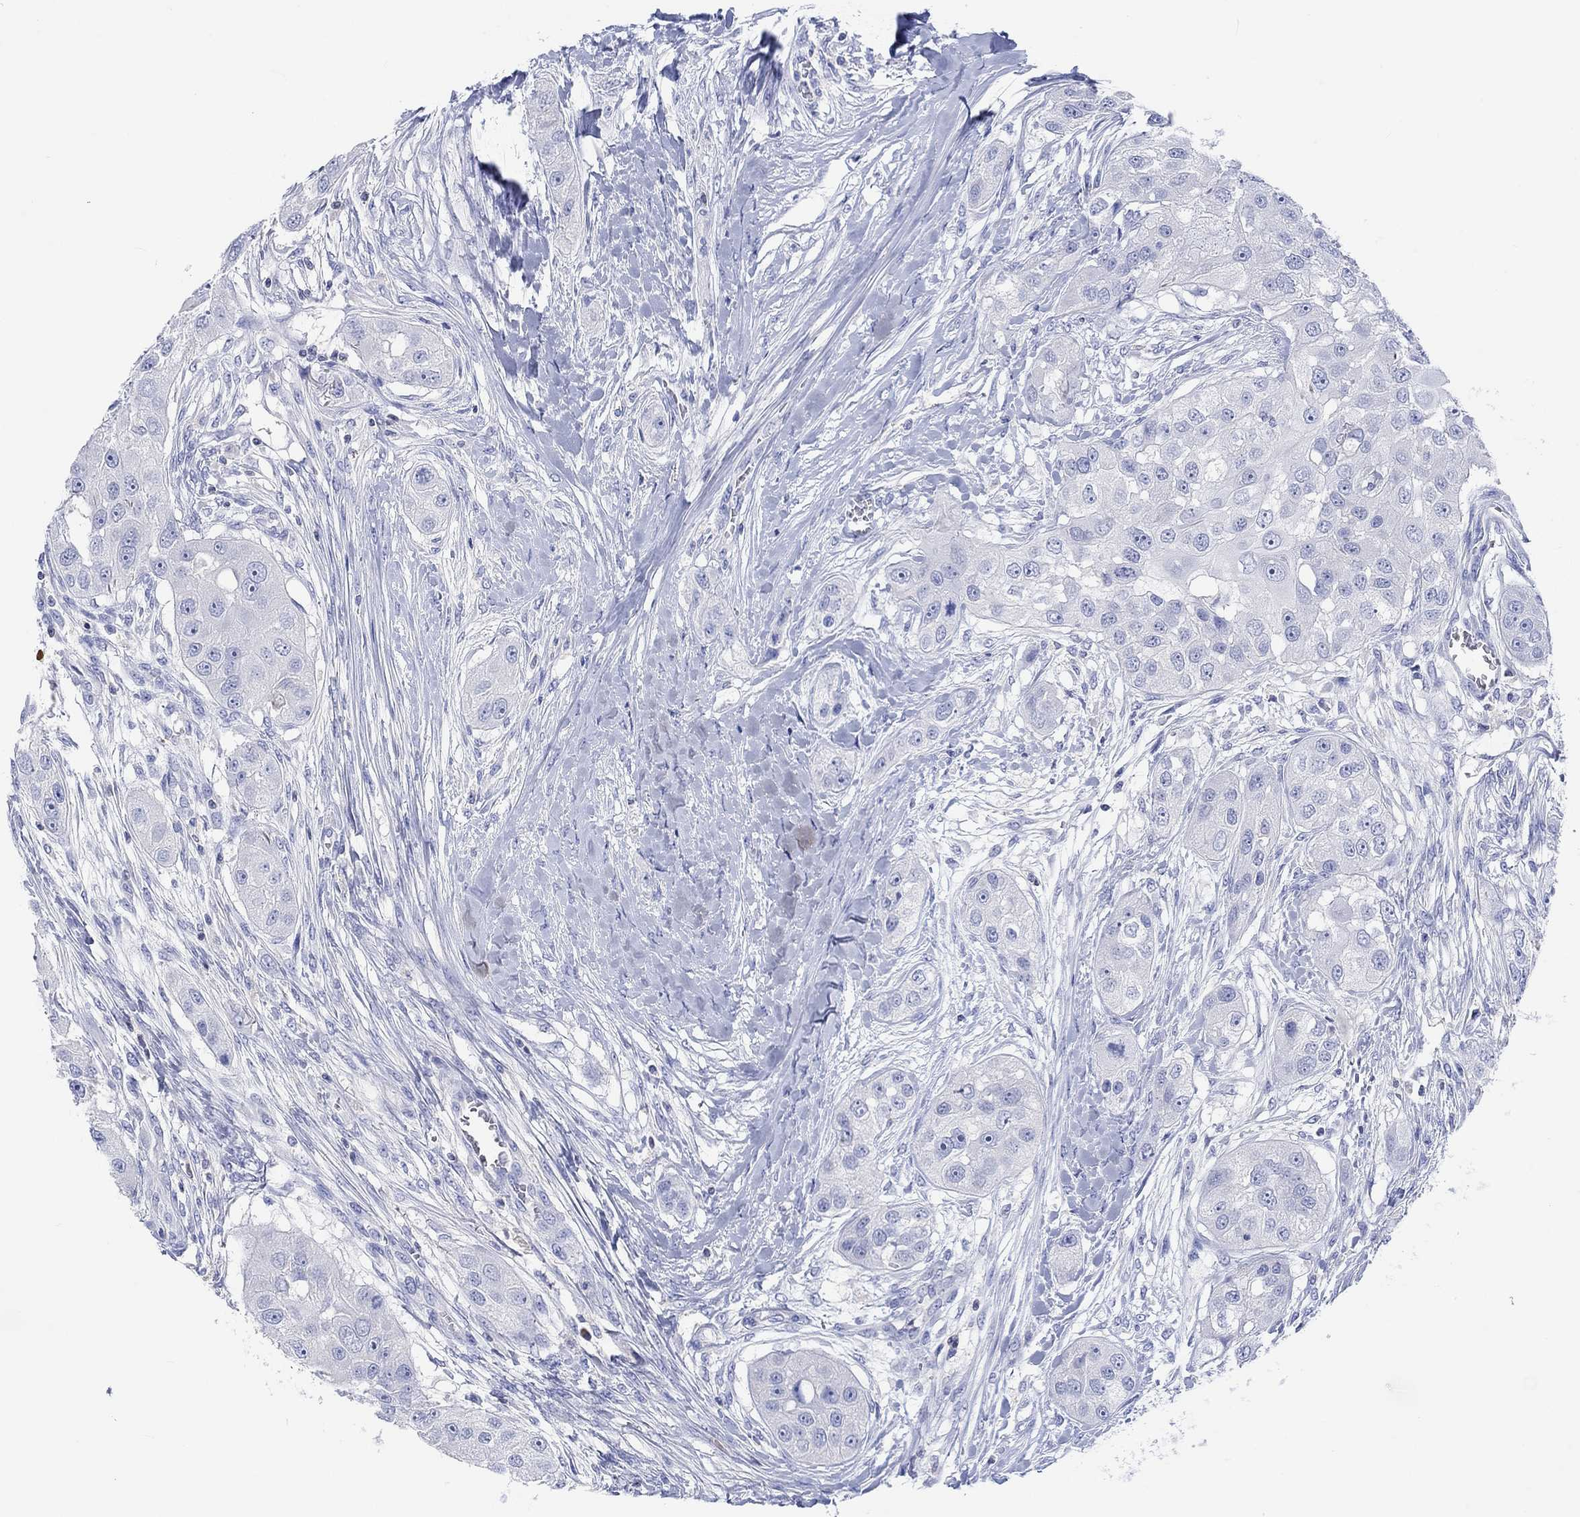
{"staining": {"intensity": "negative", "quantity": "none", "location": "none"}, "tissue": "head and neck cancer", "cell_type": "Tumor cells", "image_type": "cancer", "snomed": [{"axis": "morphology", "description": "Normal tissue, NOS"}, {"axis": "morphology", "description": "Squamous cell carcinoma, NOS"}, {"axis": "topography", "description": "Skeletal muscle"}, {"axis": "topography", "description": "Head-Neck"}], "caption": "Tumor cells are negative for brown protein staining in head and neck cancer.", "gene": "GCM1", "patient": {"sex": "male", "age": 51}}